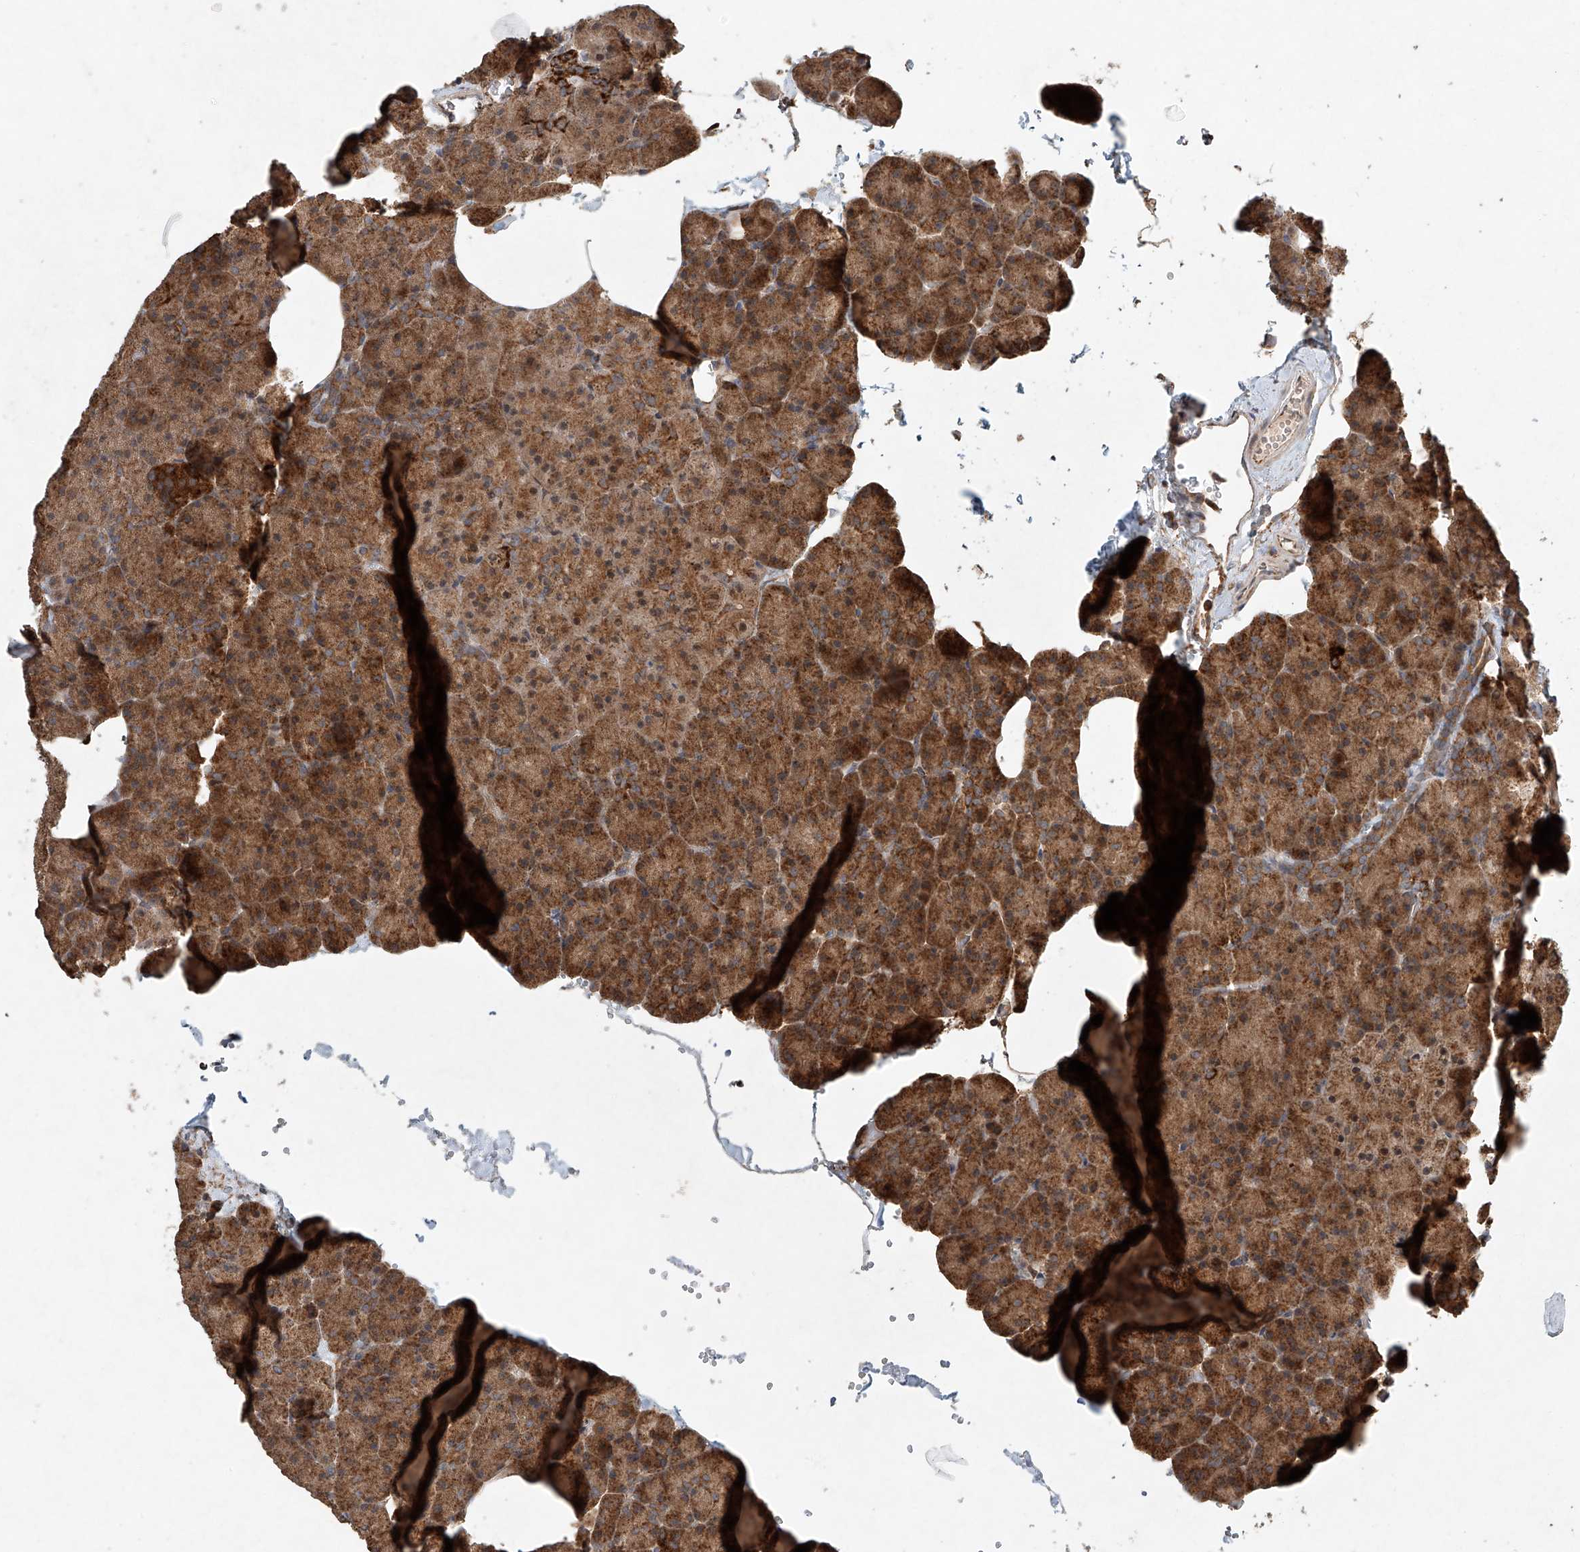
{"staining": {"intensity": "moderate", "quantity": ">75%", "location": "cytoplasmic/membranous"}, "tissue": "pancreas", "cell_type": "Exocrine glandular cells", "image_type": "normal", "snomed": [{"axis": "morphology", "description": "Normal tissue, NOS"}, {"axis": "morphology", "description": "Carcinoid, malignant, NOS"}, {"axis": "topography", "description": "Pancreas"}], "caption": "A histopathology image of human pancreas stained for a protein demonstrates moderate cytoplasmic/membranous brown staining in exocrine glandular cells. The protein of interest is stained brown, and the nuclei are stained in blue (DAB IHC with brightfield microscopy, high magnification).", "gene": "DCAF11", "patient": {"sex": "female", "age": 35}}